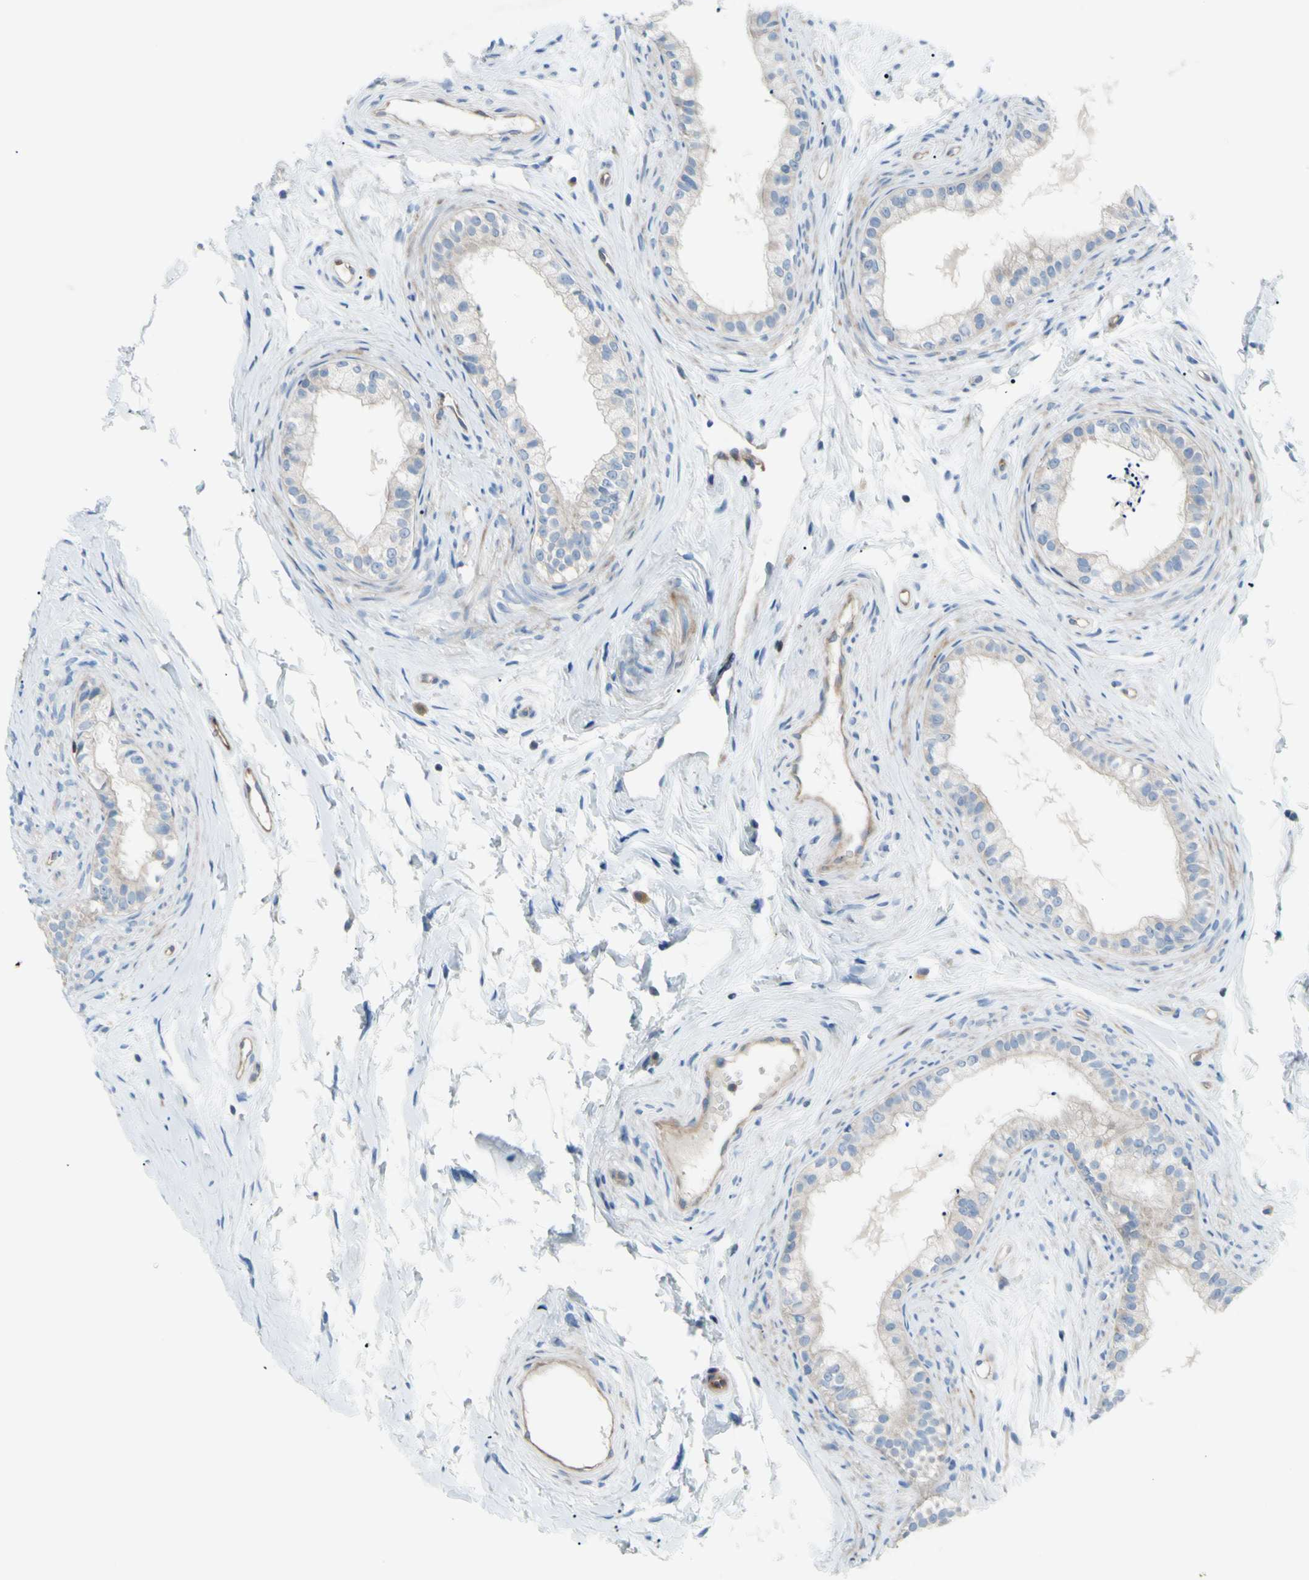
{"staining": {"intensity": "negative", "quantity": "none", "location": "none"}, "tissue": "epididymis", "cell_type": "Glandular cells", "image_type": "normal", "snomed": [{"axis": "morphology", "description": "Normal tissue, NOS"}, {"axis": "topography", "description": "Epididymis"}], "caption": "The micrograph displays no significant positivity in glandular cells of epididymis. (Stains: DAB IHC with hematoxylin counter stain, Microscopy: brightfield microscopy at high magnification).", "gene": "PAK2", "patient": {"sex": "male", "age": 56}}